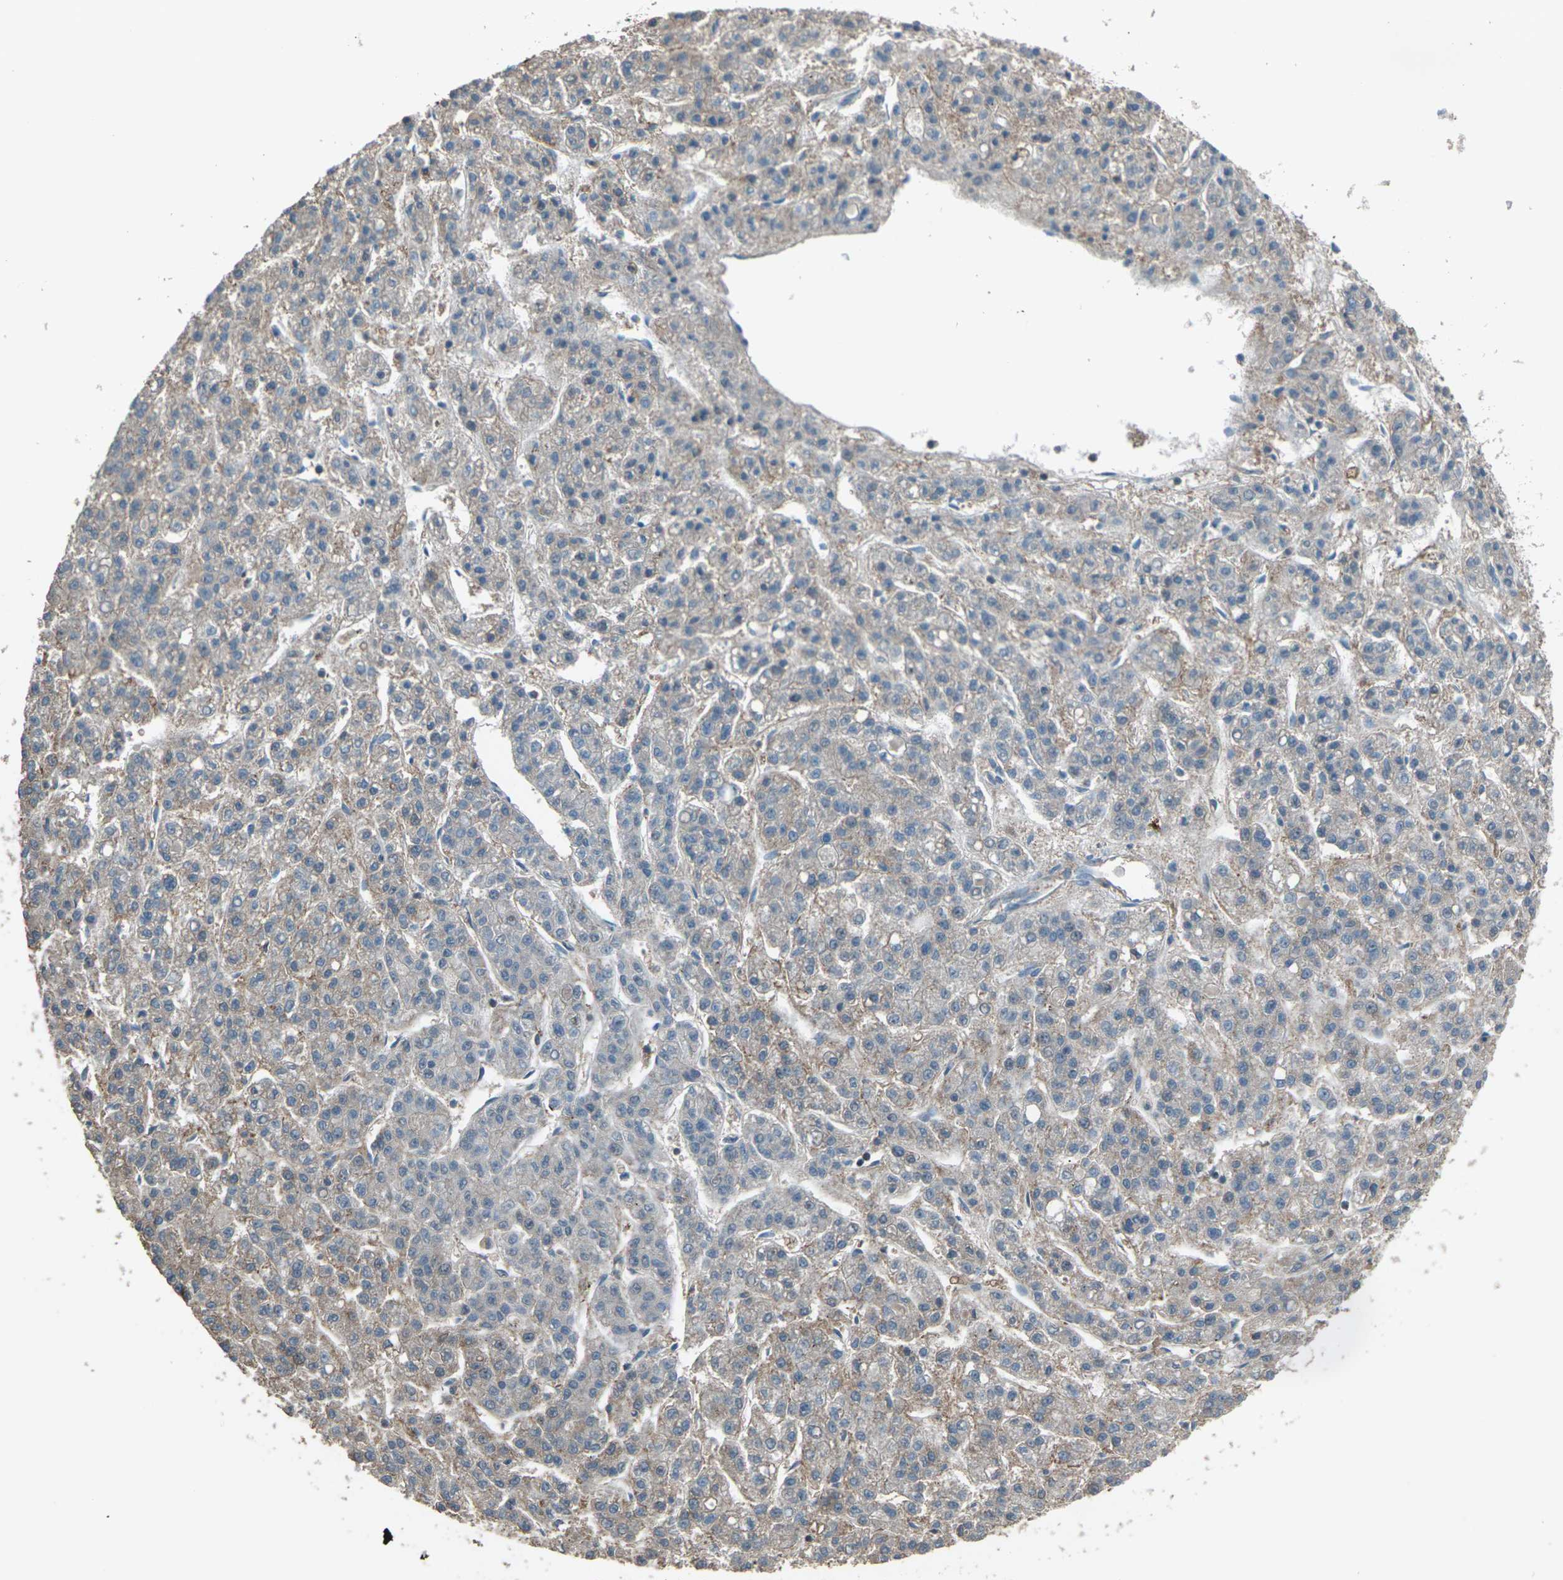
{"staining": {"intensity": "weak", "quantity": ">75%", "location": "cytoplasmic/membranous"}, "tissue": "liver cancer", "cell_type": "Tumor cells", "image_type": "cancer", "snomed": [{"axis": "morphology", "description": "Carcinoma, Hepatocellular, NOS"}, {"axis": "topography", "description": "Liver"}], "caption": "The micrograph exhibits immunohistochemical staining of hepatocellular carcinoma (liver). There is weak cytoplasmic/membranous staining is seen in approximately >75% of tumor cells. Immunohistochemistry stains the protein of interest in brown and the nuclei are stained blue.", "gene": "CMTM4", "patient": {"sex": "male", "age": 70}}